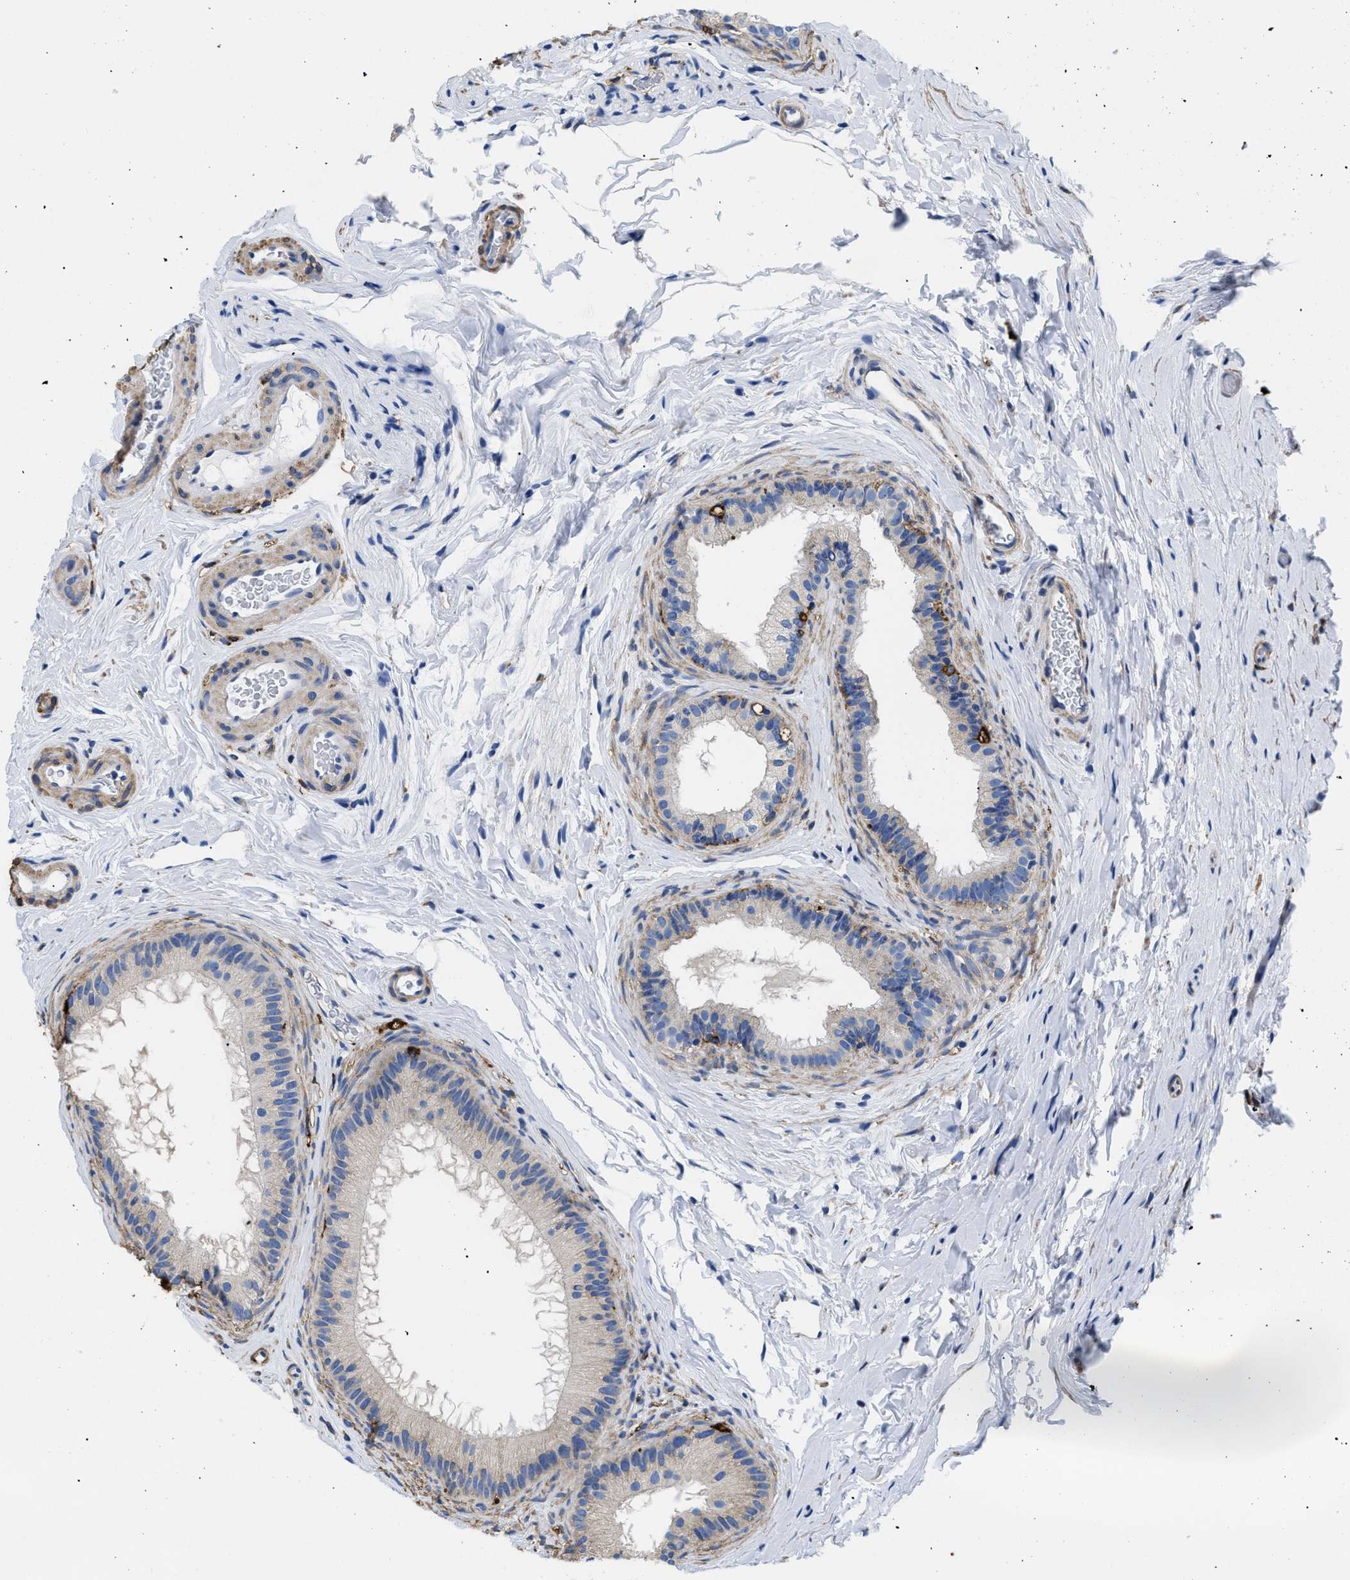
{"staining": {"intensity": "weak", "quantity": "<25%", "location": "cytoplasmic/membranous"}, "tissue": "epididymis", "cell_type": "Glandular cells", "image_type": "normal", "snomed": [{"axis": "morphology", "description": "Normal tissue, NOS"}, {"axis": "topography", "description": "Testis"}, {"axis": "topography", "description": "Epididymis"}], "caption": "An immunohistochemistry micrograph of unremarkable epididymis is shown. There is no staining in glandular cells of epididymis. (DAB IHC visualized using brightfield microscopy, high magnification).", "gene": "HLA", "patient": {"sex": "male", "age": 36}}